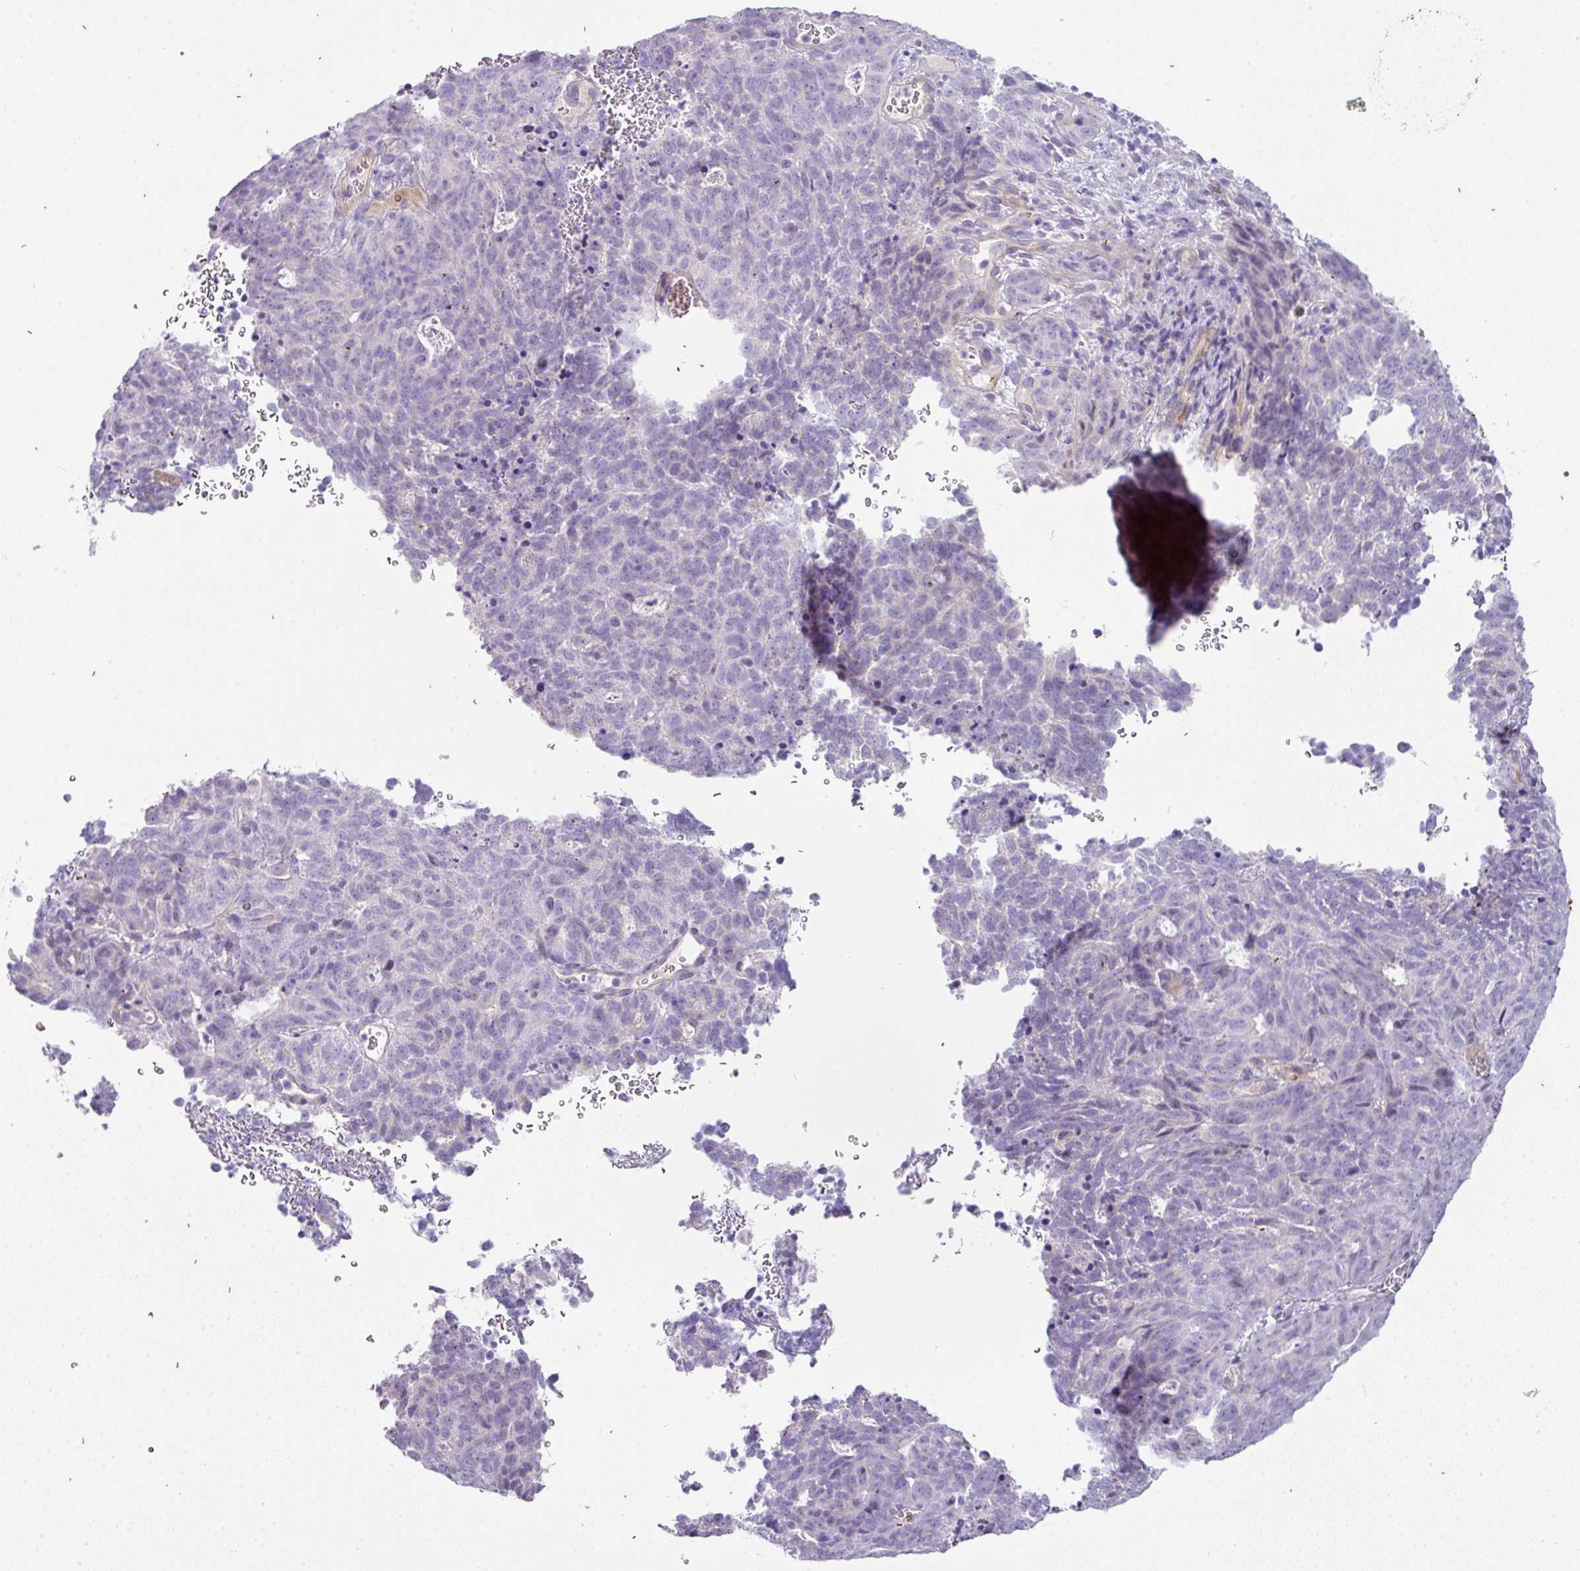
{"staining": {"intensity": "negative", "quantity": "none", "location": "none"}, "tissue": "cervical cancer", "cell_type": "Tumor cells", "image_type": "cancer", "snomed": [{"axis": "morphology", "description": "Adenocarcinoma, NOS"}, {"axis": "topography", "description": "Cervix"}], "caption": "IHC histopathology image of neoplastic tissue: cervical adenocarcinoma stained with DAB (3,3'-diaminobenzidine) reveals no significant protein expression in tumor cells.", "gene": "OR52N1", "patient": {"sex": "female", "age": 38}}